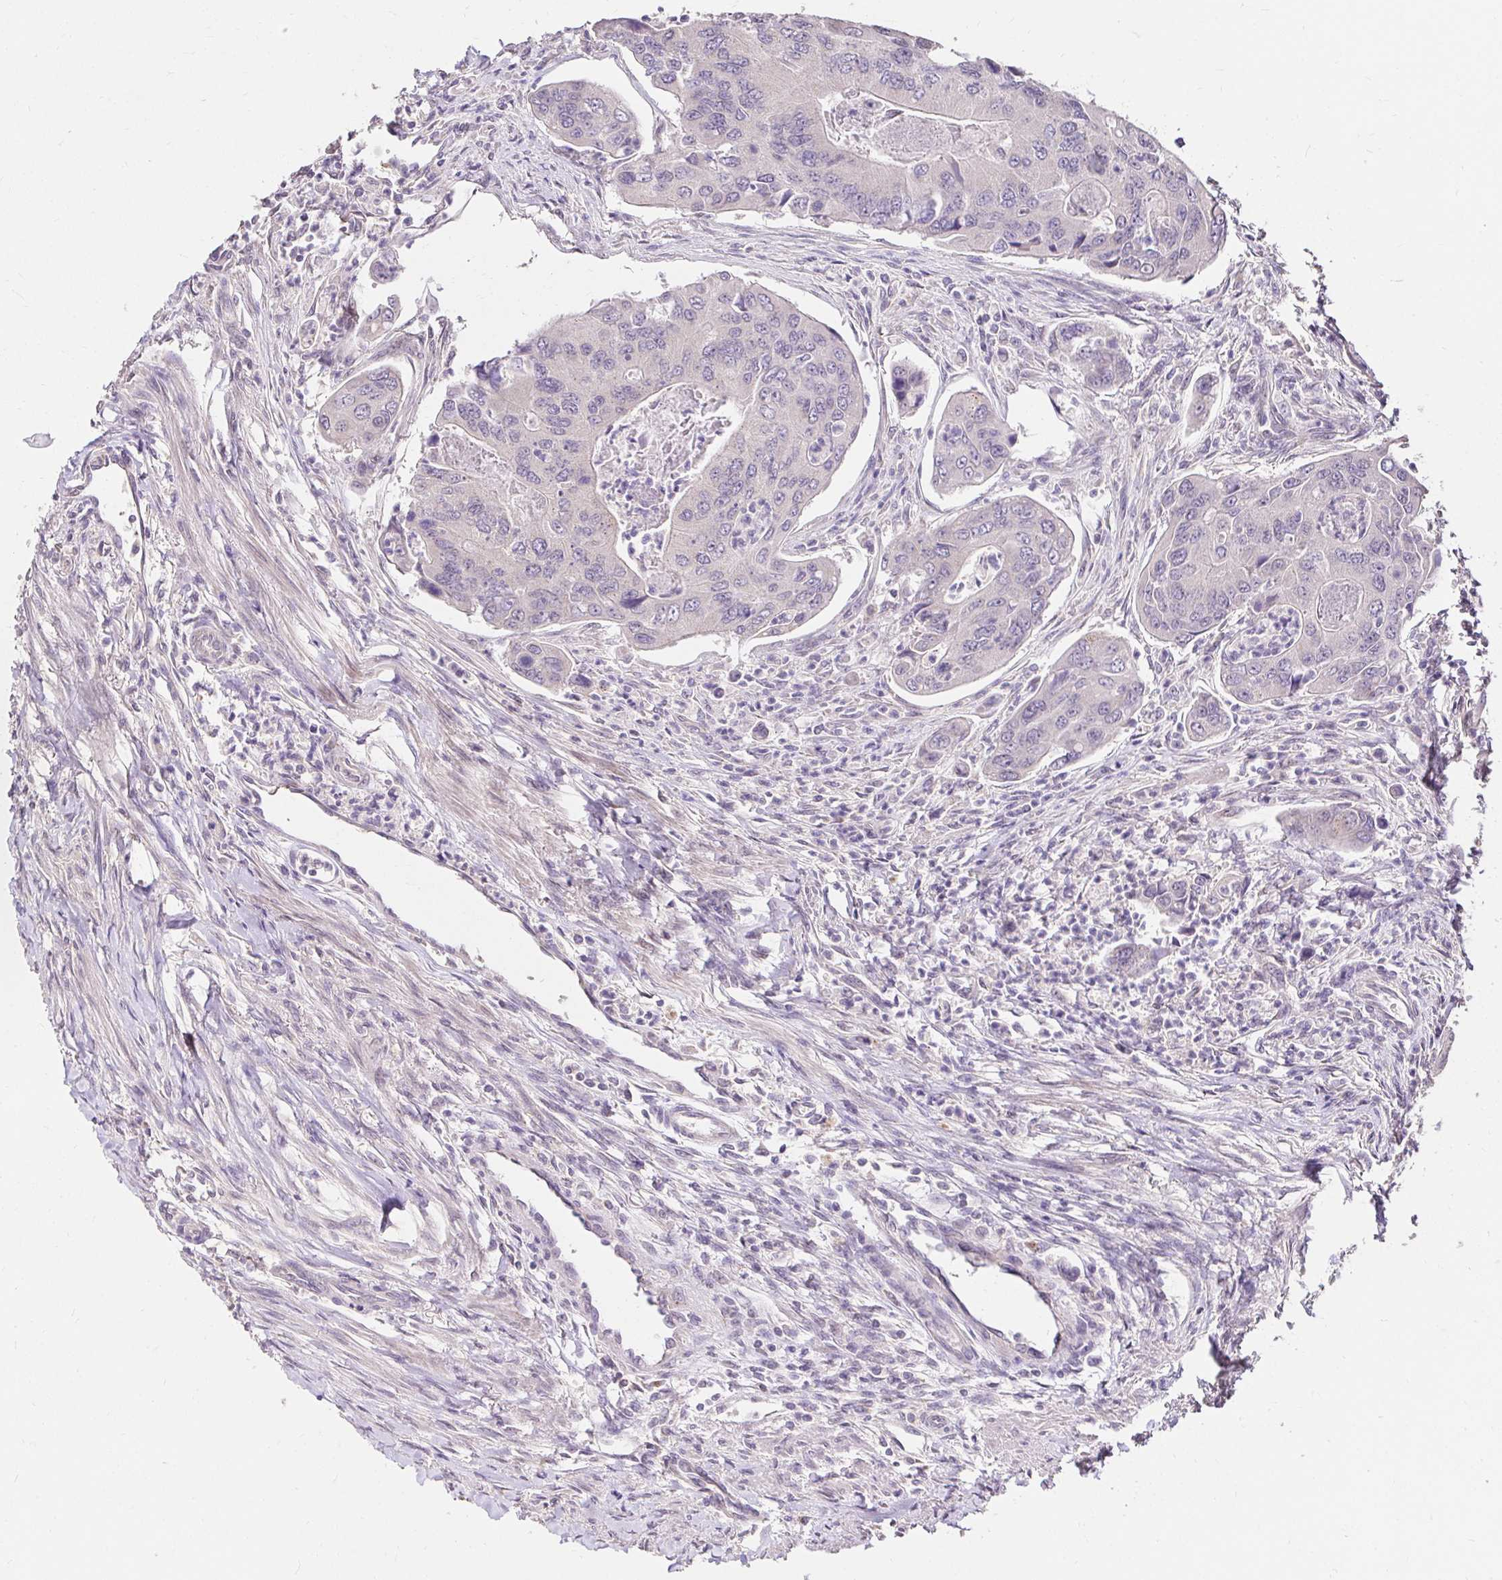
{"staining": {"intensity": "negative", "quantity": "none", "location": "none"}, "tissue": "colorectal cancer", "cell_type": "Tumor cells", "image_type": "cancer", "snomed": [{"axis": "morphology", "description": "Adenocarcinoma, NOS"}, {"axis": "topography", "description": "Colon"}], "caption": "Immunohistochemical staining of adenocarcinoma (colorectal) demonstrates no significant staining in tumor cells.", "gene": "KIAA1210", "patient": {"sex": "female", "age": 67}}